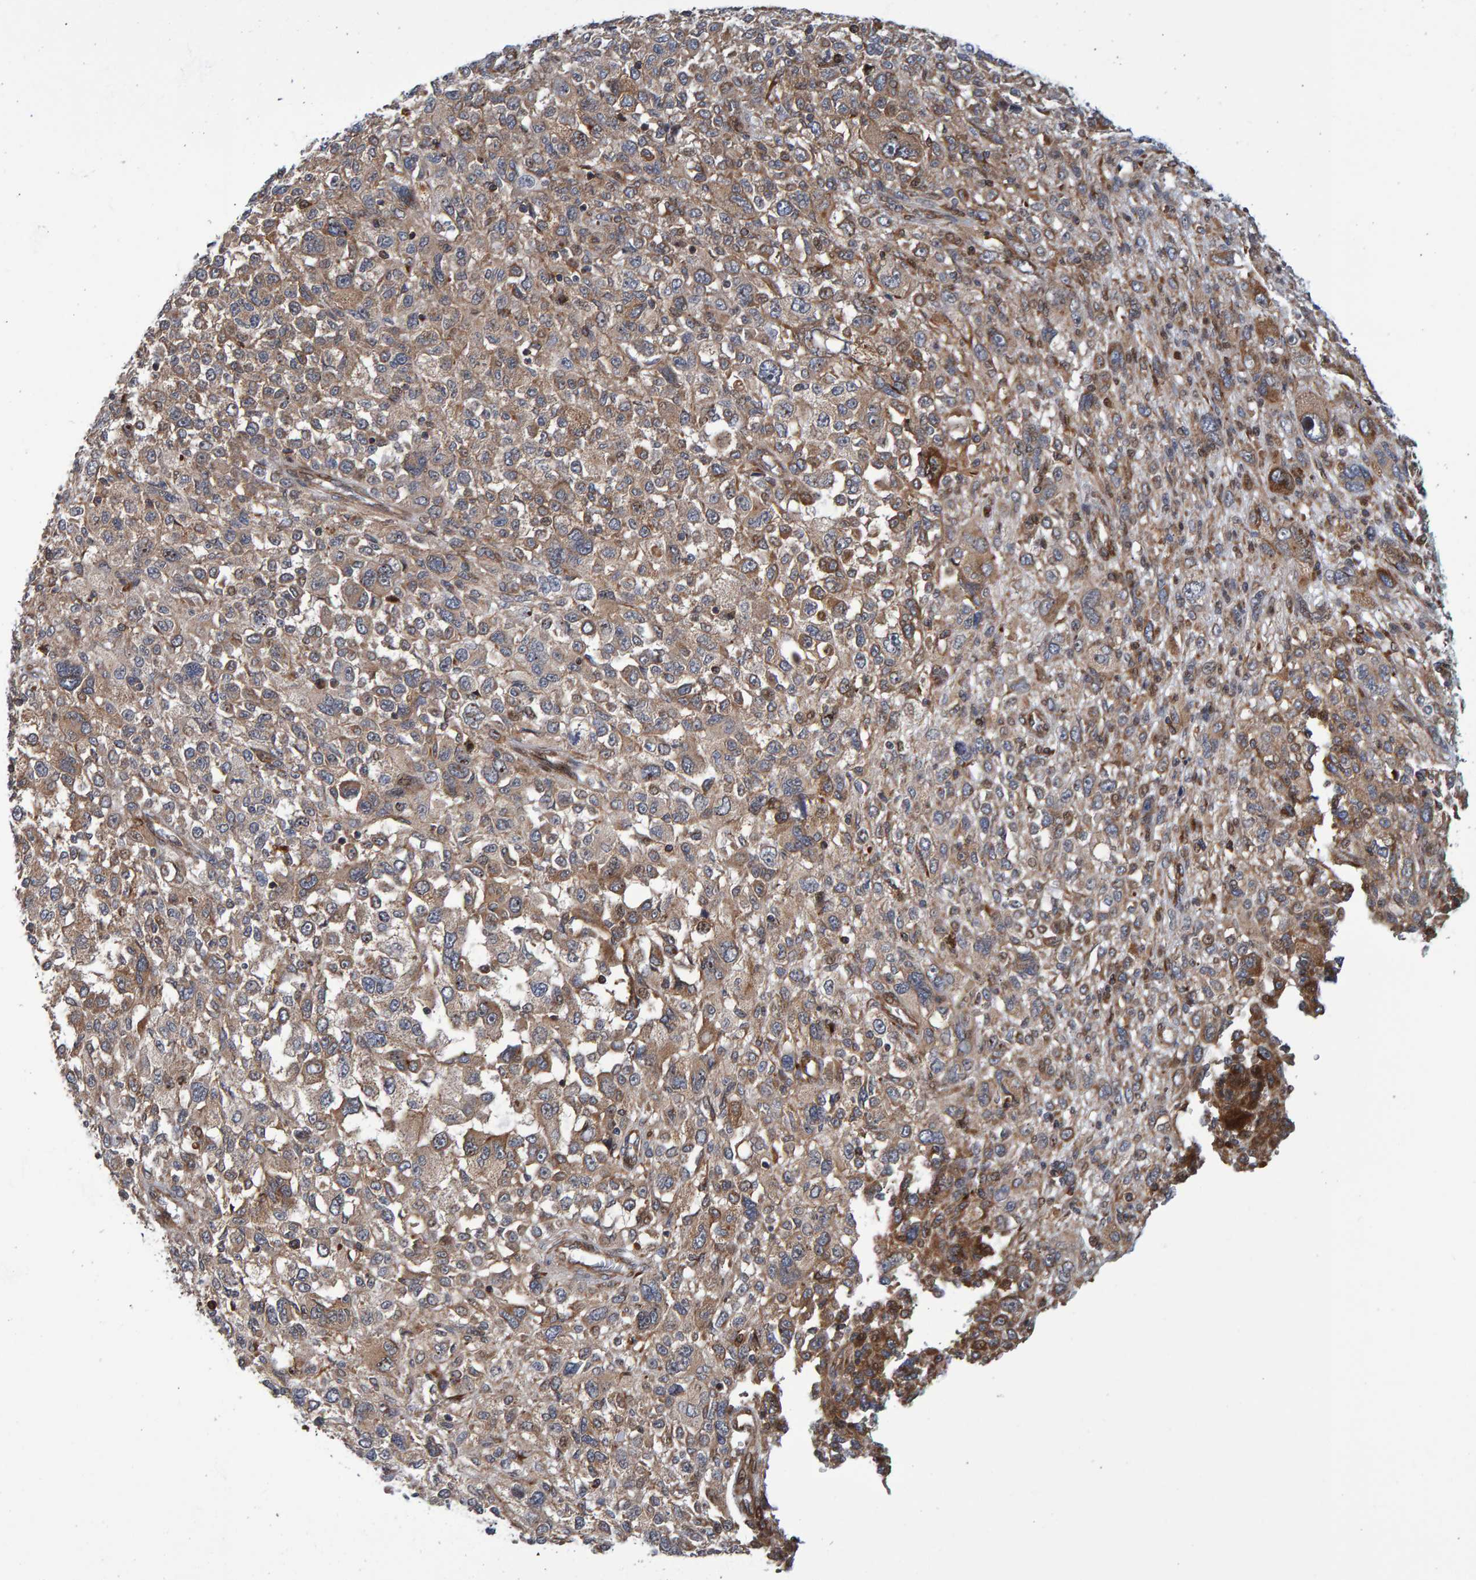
{"staining": {"intensity": "weak", "quantity": ">75%", "location": "cytoplasmic/membranous"}, "tissue": "melanoma", "cell_type": "Tumor cells", "image_type": "cancer", "snomed": [{"axis": "morphology", "description": "Malignant melanoma, NOS"}, {"axis": "topography", "description": "Skin"}], "caption": "Tumor cells show weak cytoplasmic/membranous positivity in approximately >75% of cells in melanoma.", "gene": "LRBA", "patient": {"sex": "female", "age": 55}}